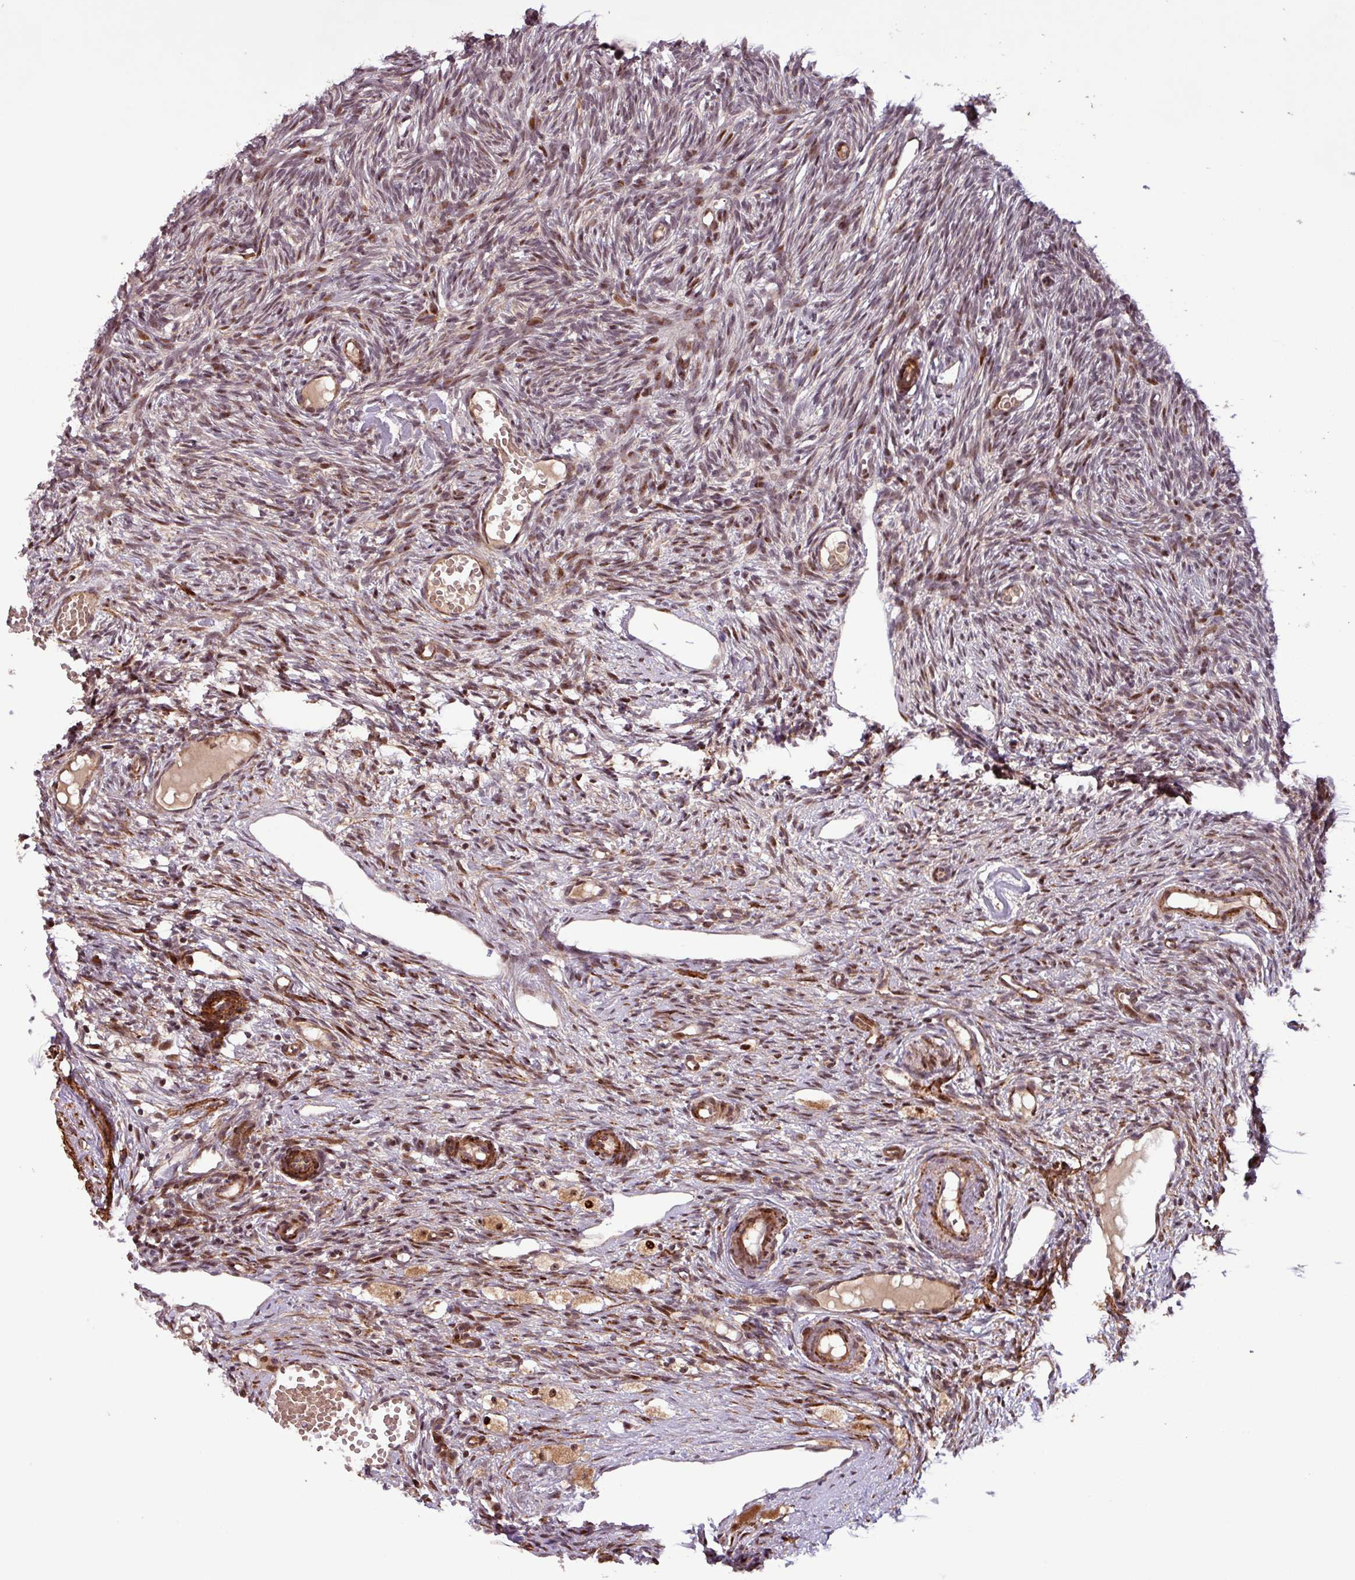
{"staining": {"intensity": "moderate", "quantity": ">75%", "location": "nuclear"}, "tissue": "ovary", "cell_type": "Ovarian stroma cells", "image_type": "normal", "snomed": [{"axis": "morphology", "description": "Normal tissue, NOS"}, {"axis": "topography", "description": "Ovary"}], "caption": "Immunohistochemical staining of benign human ovary displays moderate nuclear protein staining in about >75% of ovarian stroma cells.", "gene": "SLC22A24", "patient": {"sex": "female", "age": 51}}